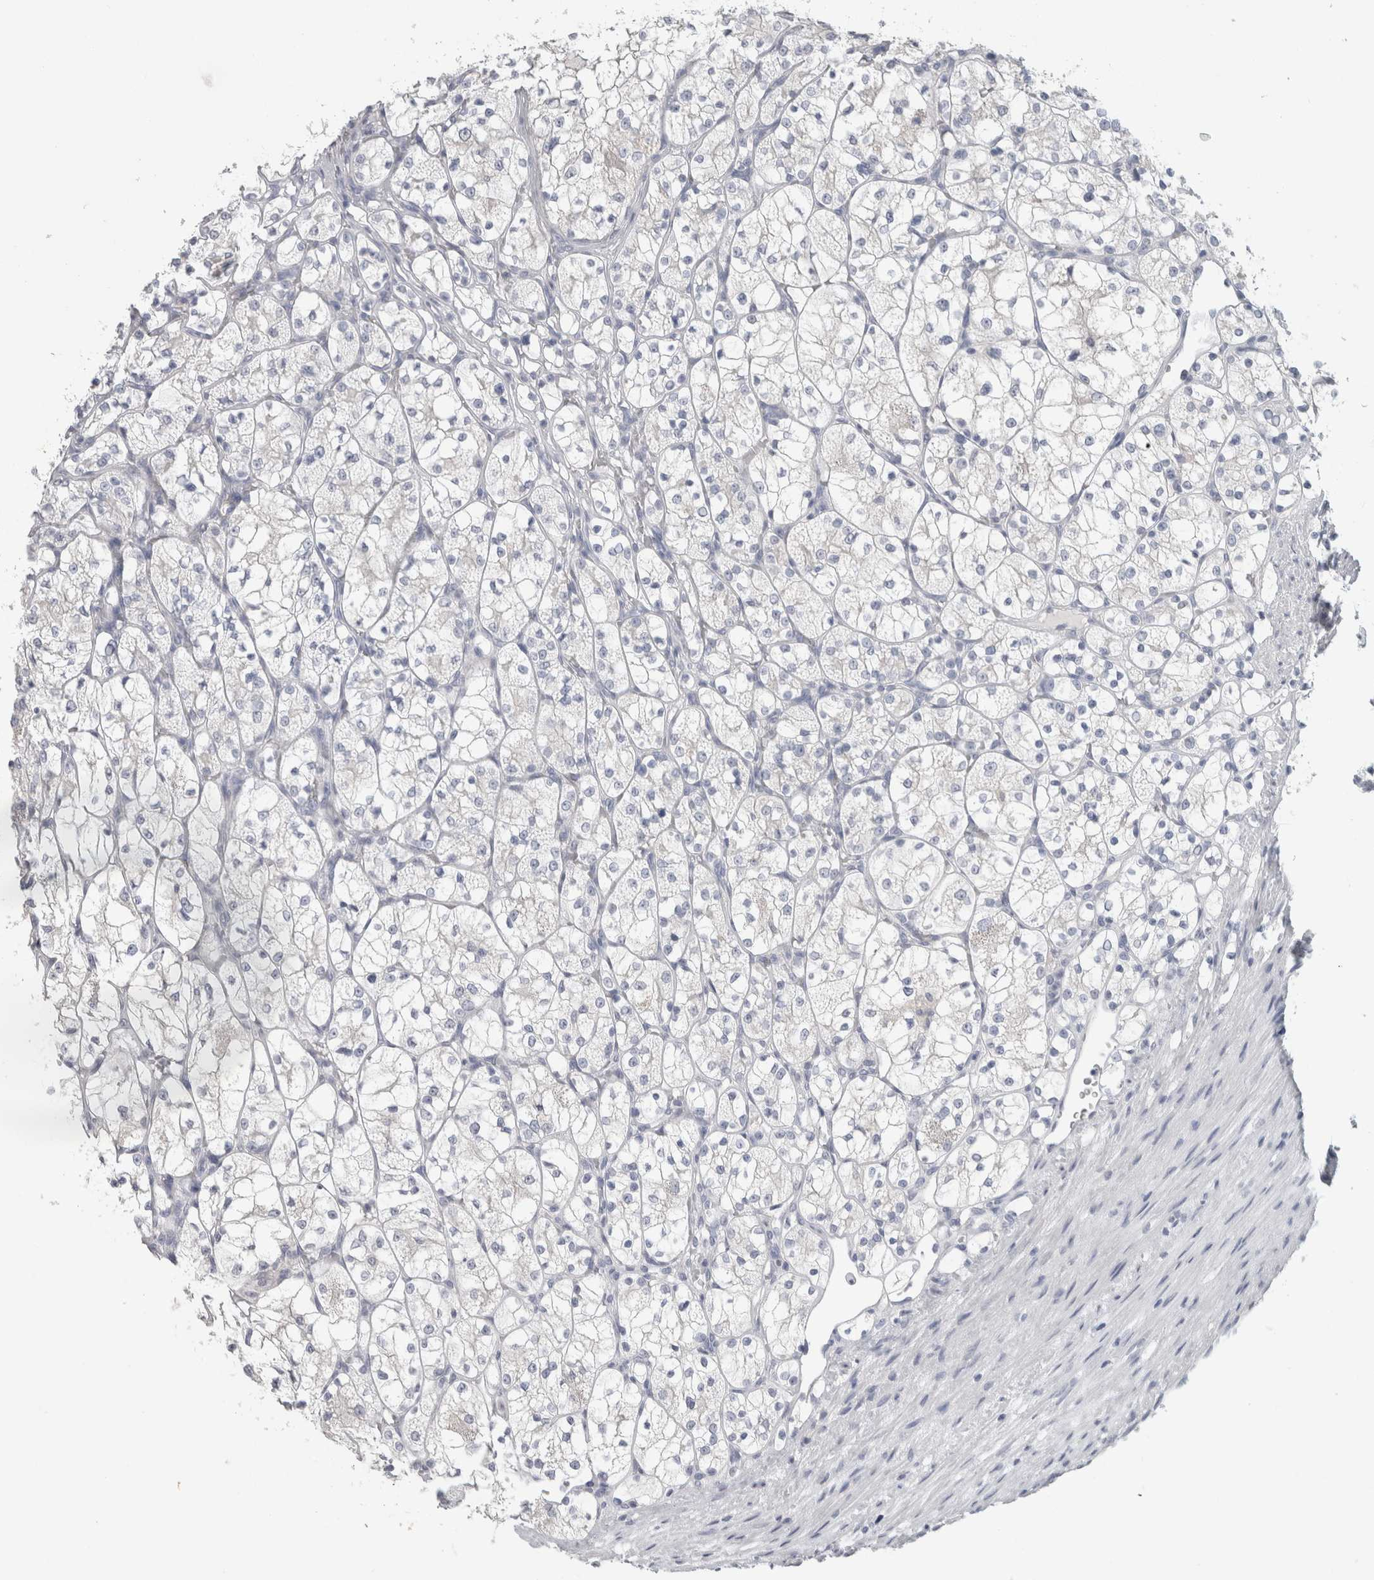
{"staining": {"intensity": "negative", "quantity": "none", "location": "none"}, "tissue": "renal cancer", "cell_type": "Tumor cells", "image_type": "cancer", "snomed": [{"axis": "morphology", "description": "Adenocarcinoma, NOS"}, {"axis": "topography", "description": "Kidney"}], "caption": "An image of human renal cancer (adenocarcinoma) is negative for staining in tumor cells. The staining was performed using DAB to visualize the protein expression in brown, while the nuclei were stained in blue with hematoxylin (Magnification: 20x).", "gene": "SLC6A1", "patient": {"sex": "female", "age": 69}}